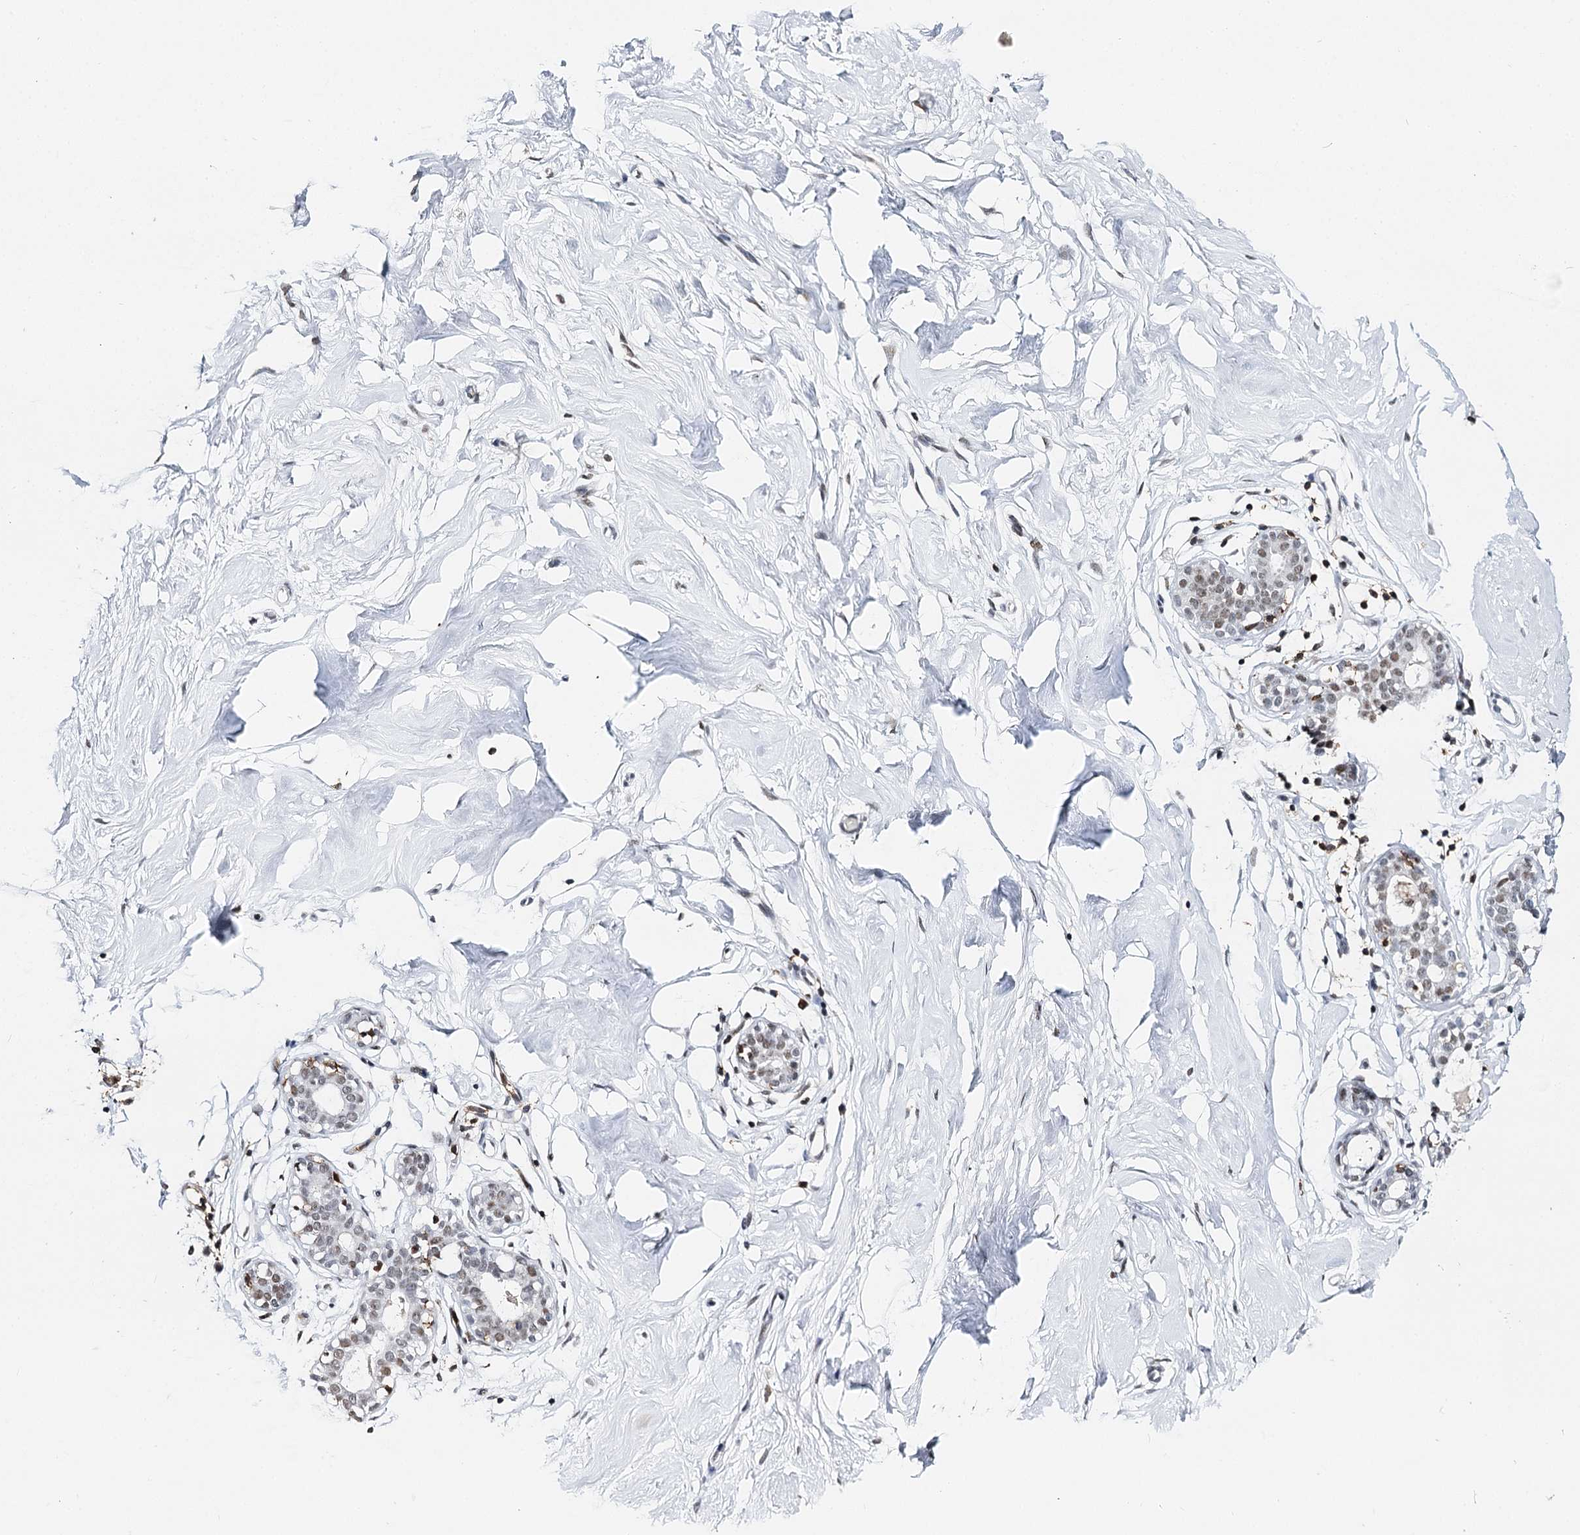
{"staining": {"intensity": "negative", "quantity": "none", "location": "none"}, "tissue": "breast", "cell_type": "Adipocytes", "image_type": "normal", "snomed": [{"axis": "morphology", "description": "Normal tissue, NOS"}, {"axis": "morphology", "description": "Adenoma, NOS"}, {"axis": "topography", "description": "Breast"}], "caption": "The photomicrograph displays no significant staining in adipocytes of breast.", "gene": "BARD1", "patient": {"sex": "female", "age": 23}}